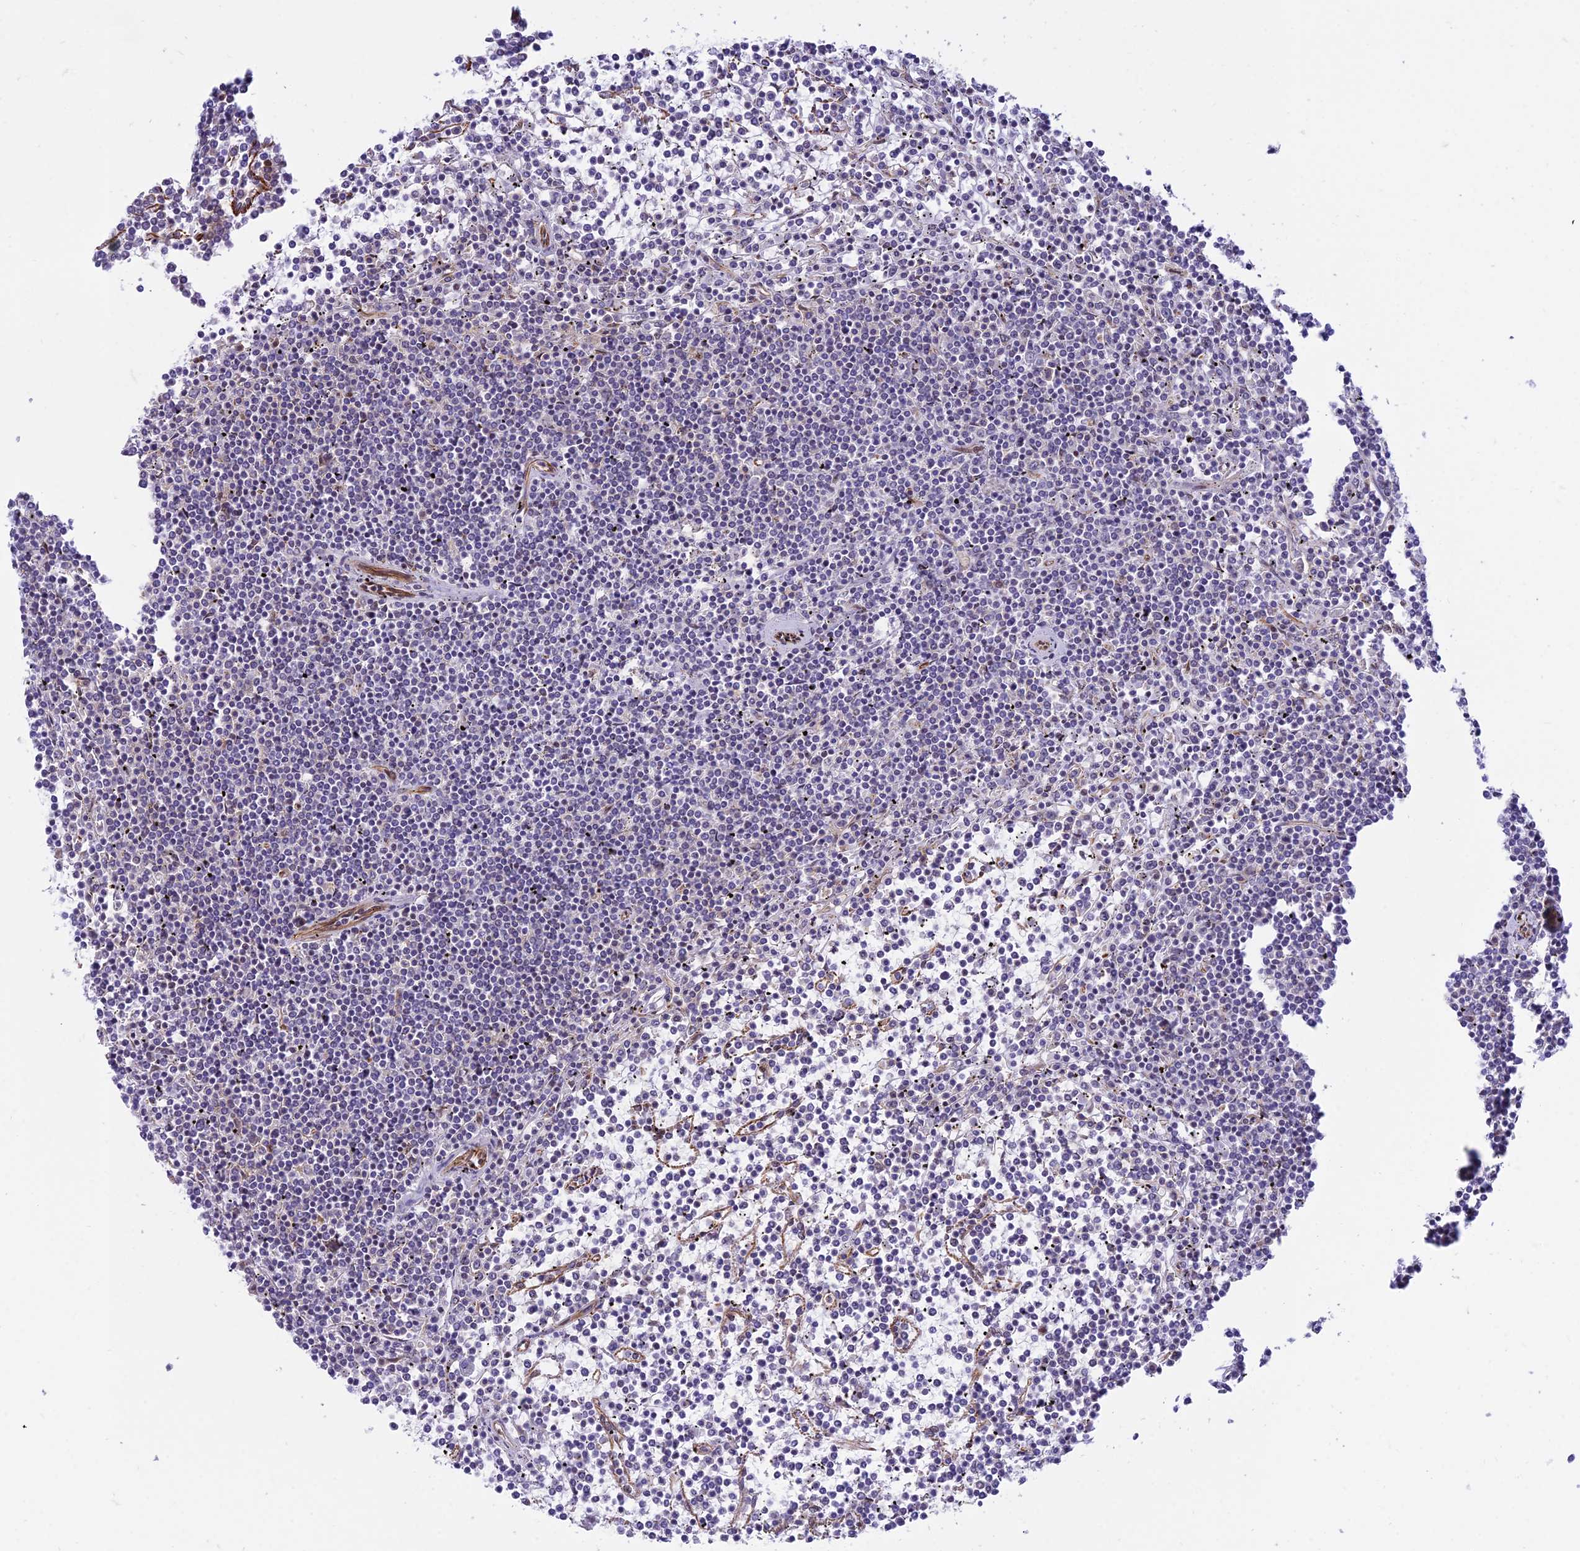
{"staining": {"intensity": "negative", "quantity": "none", "location": "none"}, "tissue": "lymphoma", "cell_type": "Tumor cells", "image_type": "cancer", "snomed": [{"axis": "morphology", "description": "Malignant lymphoma, non-Hodgkin's type, Low grade"}, {"axis": "topography", "description": "Spleen"}], "caption": "Lymphoma stained for a protein using IHC exhibits no staining tumor cells.", "gene": "SAPCD2", "patient": {"sex": "female", "age": 19}}